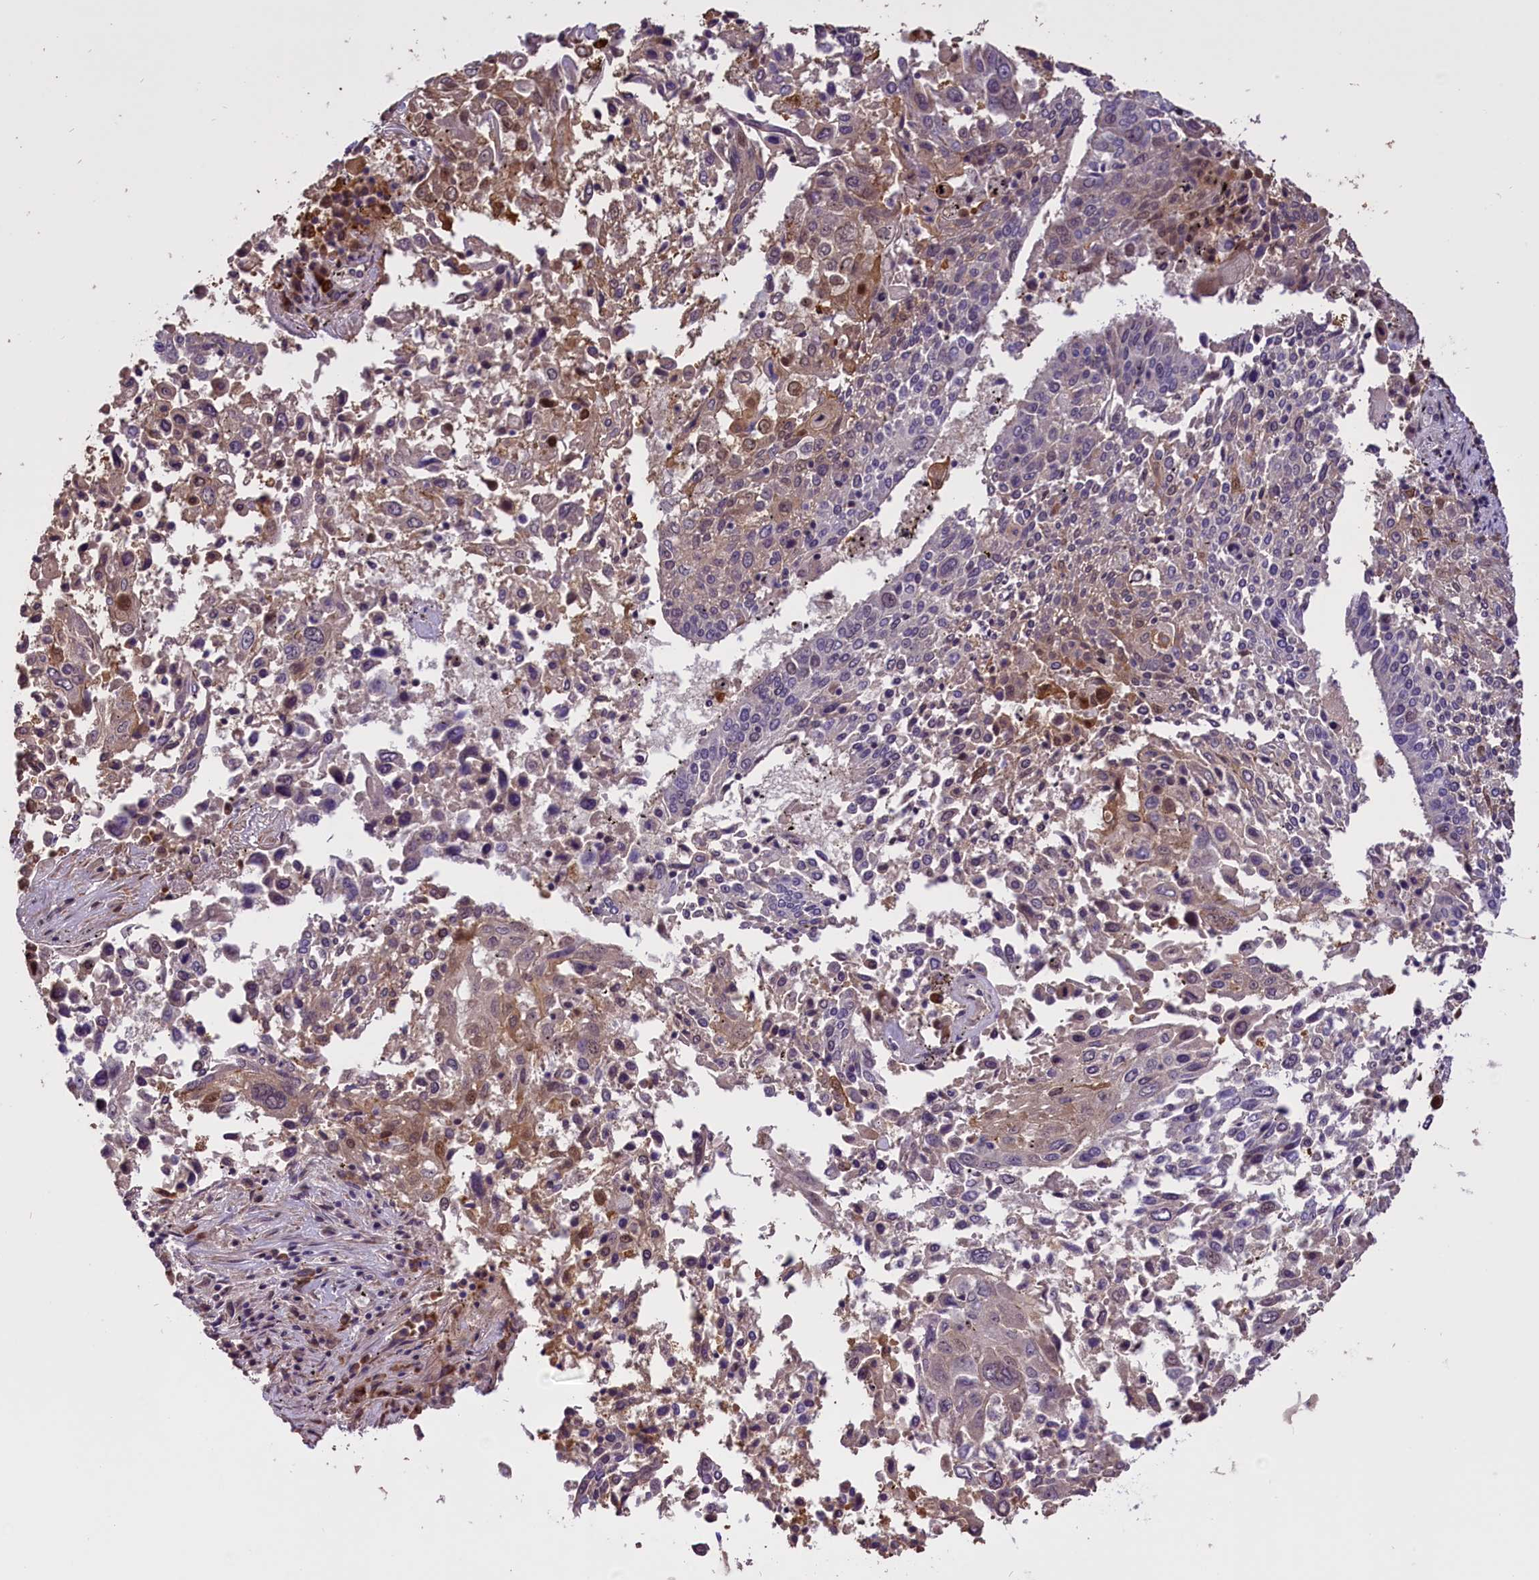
{"staining": {"intensity": "negative", "quantity": "none", "location": "none"}, "tissue": "lung cancer", "cell_type": "Tumor cells", "image_type": "cancer", "snomed": [{"axis": "morphology", "description": "Squamous cell carcinoma, NOS"}, {"axis": "topography", "description": "Lung"}], "caption": "This is an immunohistochemistry histopathology image of human squamous cell carcinoma (lung). There is no expression in tumor cells.", "gene": "ENHO", "patient": {"sex": "male", "age": 65}}